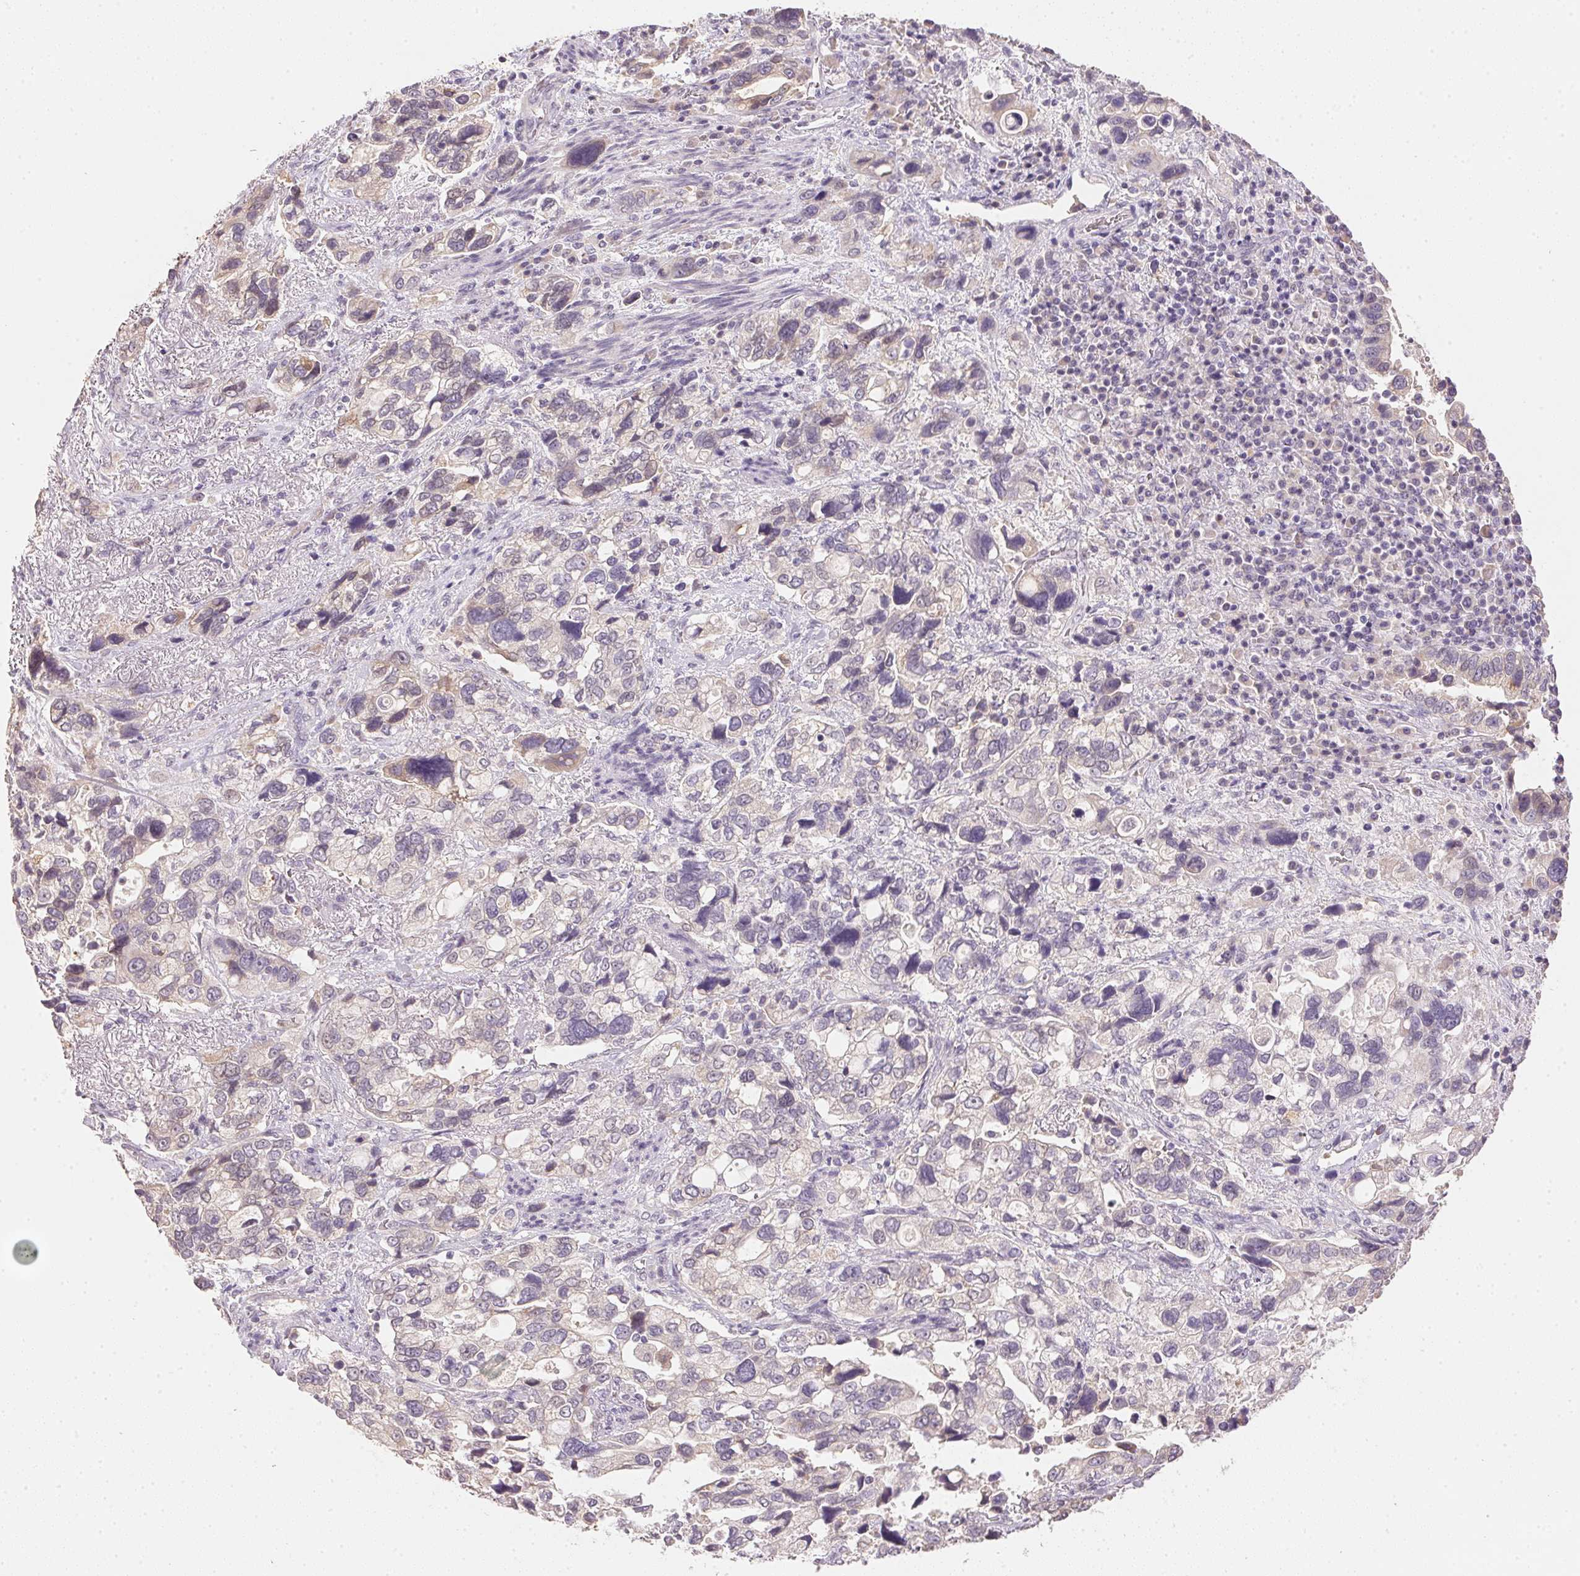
{"staining": {"intensity": "weak", "quantity": "25%-75%", "location": "cytoplasmic/membranous"}, "tissue": "stomach cancer", "cell_type": "Tumor cells", "image_type": "cancer", "snomed": [{"axis": "morphology", "description": "Adenocarcinoma, NOS"}, {"axis": "topography", "description": "Stomach, upper"}], "caption": "About 25%-75% of tumor cells in stomach adenocarcinoma exhibit weak cytoplasmic/membranous protein positivity as visualized by brown immunohistochemical staining.", "gene": "DHCR24", "patient": {"sex": "female", "age": 81}}